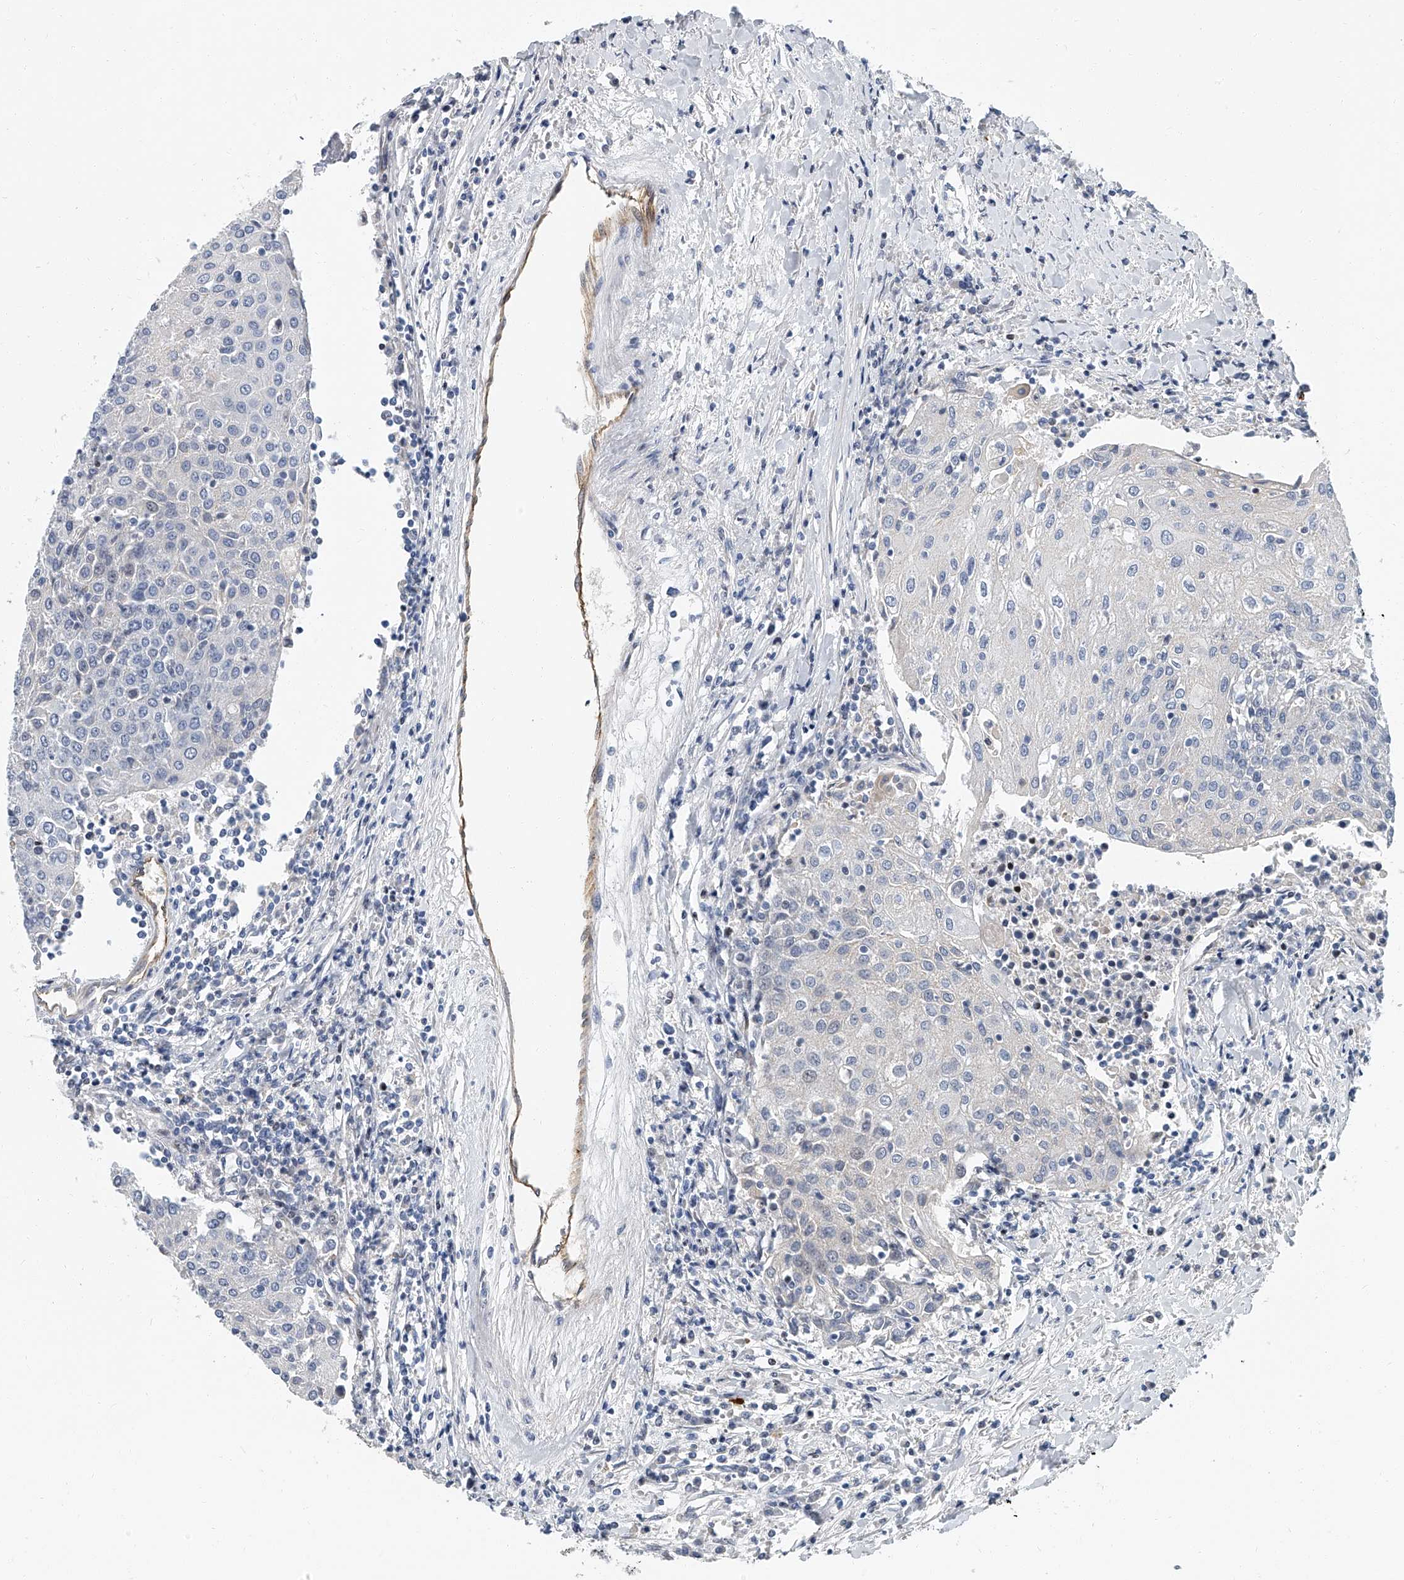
{"staining": {"intensity": "negative", "quantity": "none", "location": "none"}, "tissue": "urothelial cancer", "cell_type": "Tumor cells", "image_type": "cancer", "snomed": [{"axis": "morphology", "description": "Urothelial carcinoma, High grade"}, {"axis": "topography", "description": "Urinary bladder"}], "caption": "This is a micrograph of IHC staining of high-grade urothelial carcinoma, which shows no positivity in tumor cells.", "gene": "KIRREL1", "patient": {"sex": "female", "age": 85}}